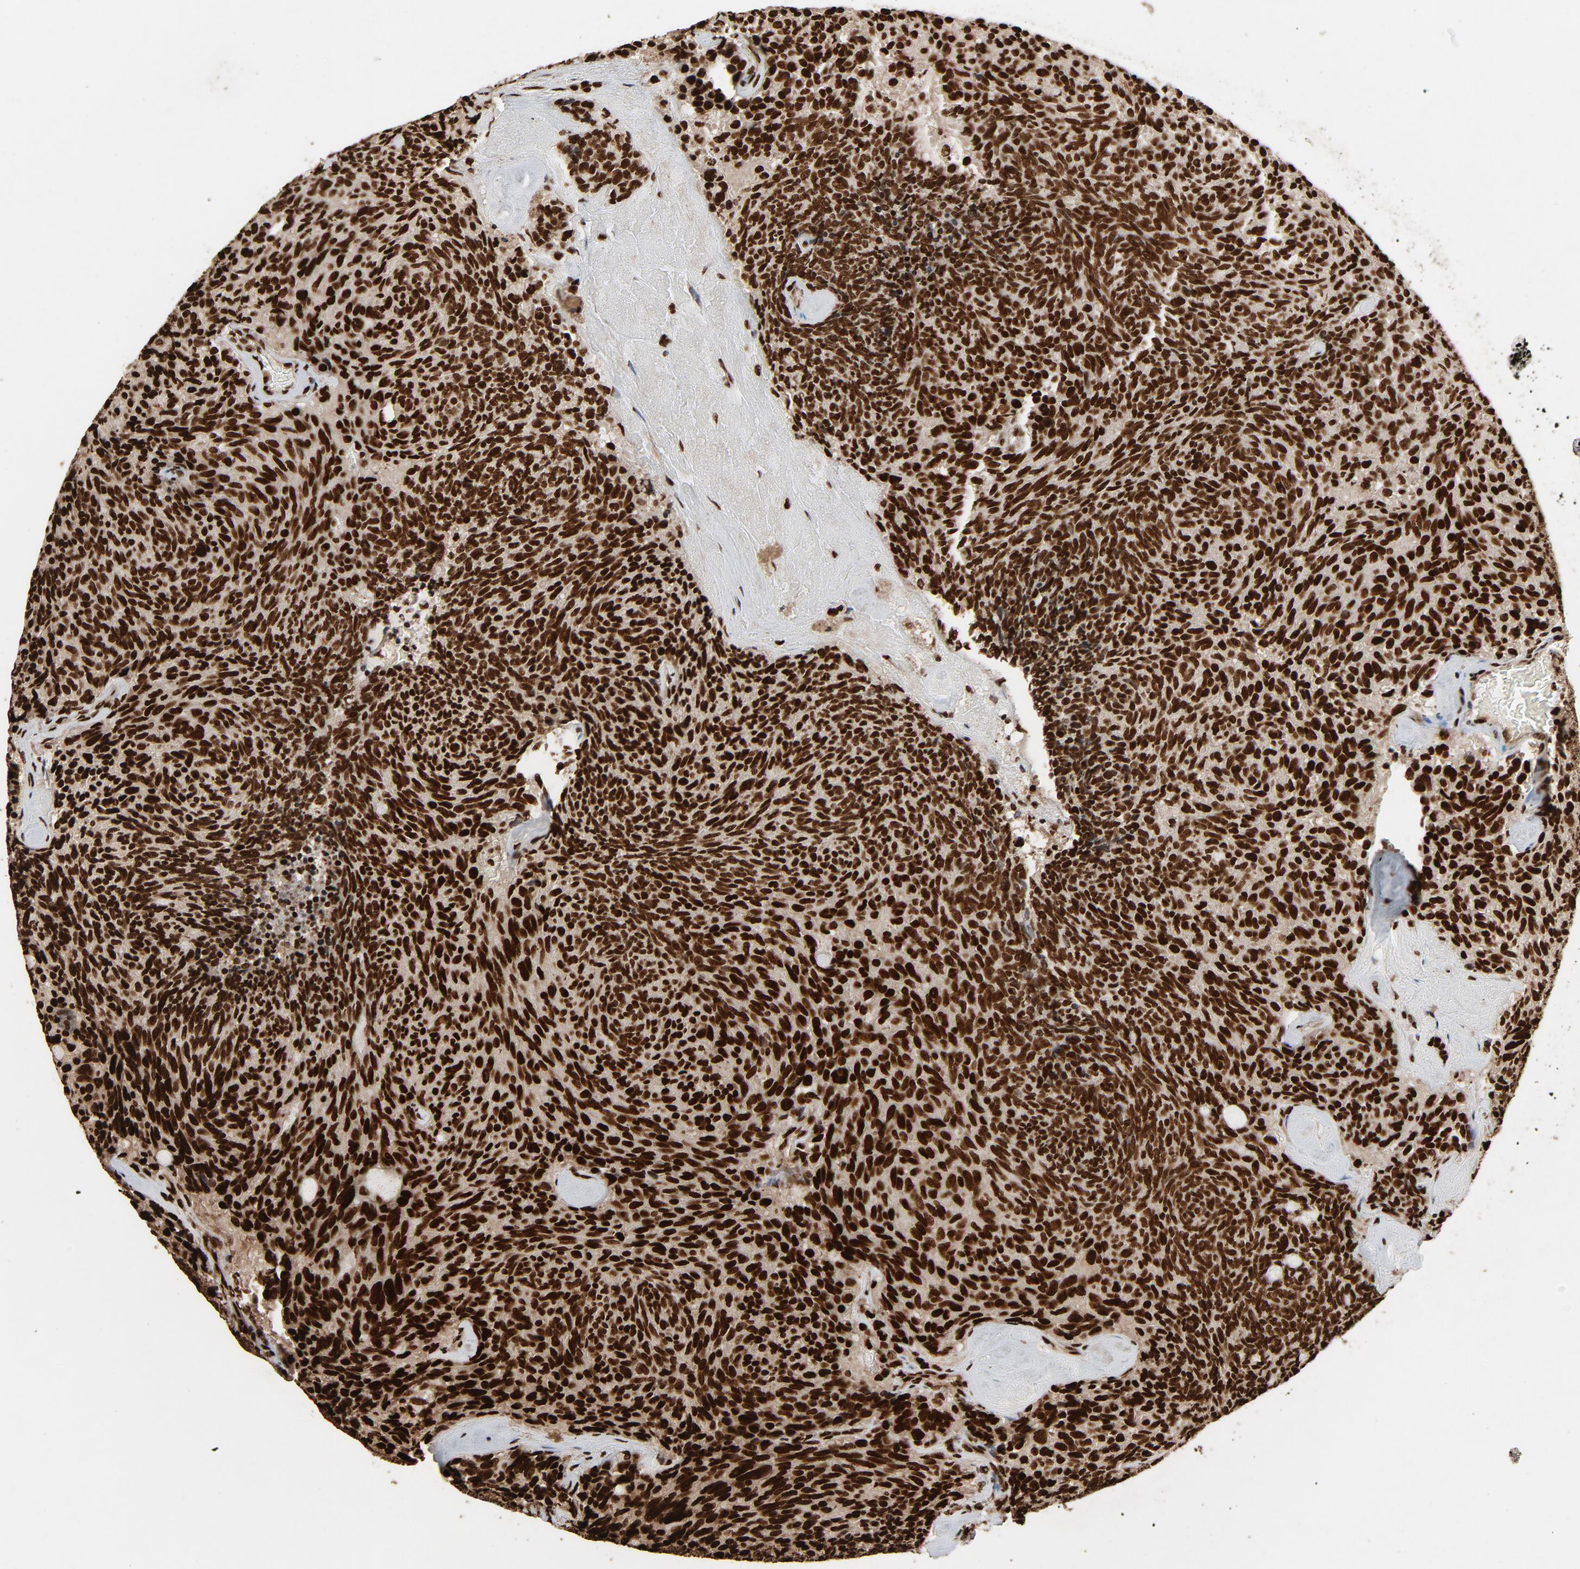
{"staining": {"intensity": "strong", "quantity": ">75%", "location": "nuclear"}, "tissue": "carcinoid", "cell_type": "Tumor cells", "image_type": "cancer", "snomed": [{"axis": "morphology", "description": "Carcinoid, malignant, NOS"}, {"axis": "topography", "description": "Pancreas"}], "caption": "A histopathology image showing strong nuclear expression in approximately >75% of tumor cells in carcinoid, as visualized by brown immunohistochemical staining.", "gene": "TP53BP1", "patient": {"sex": "female", "age": 54}}